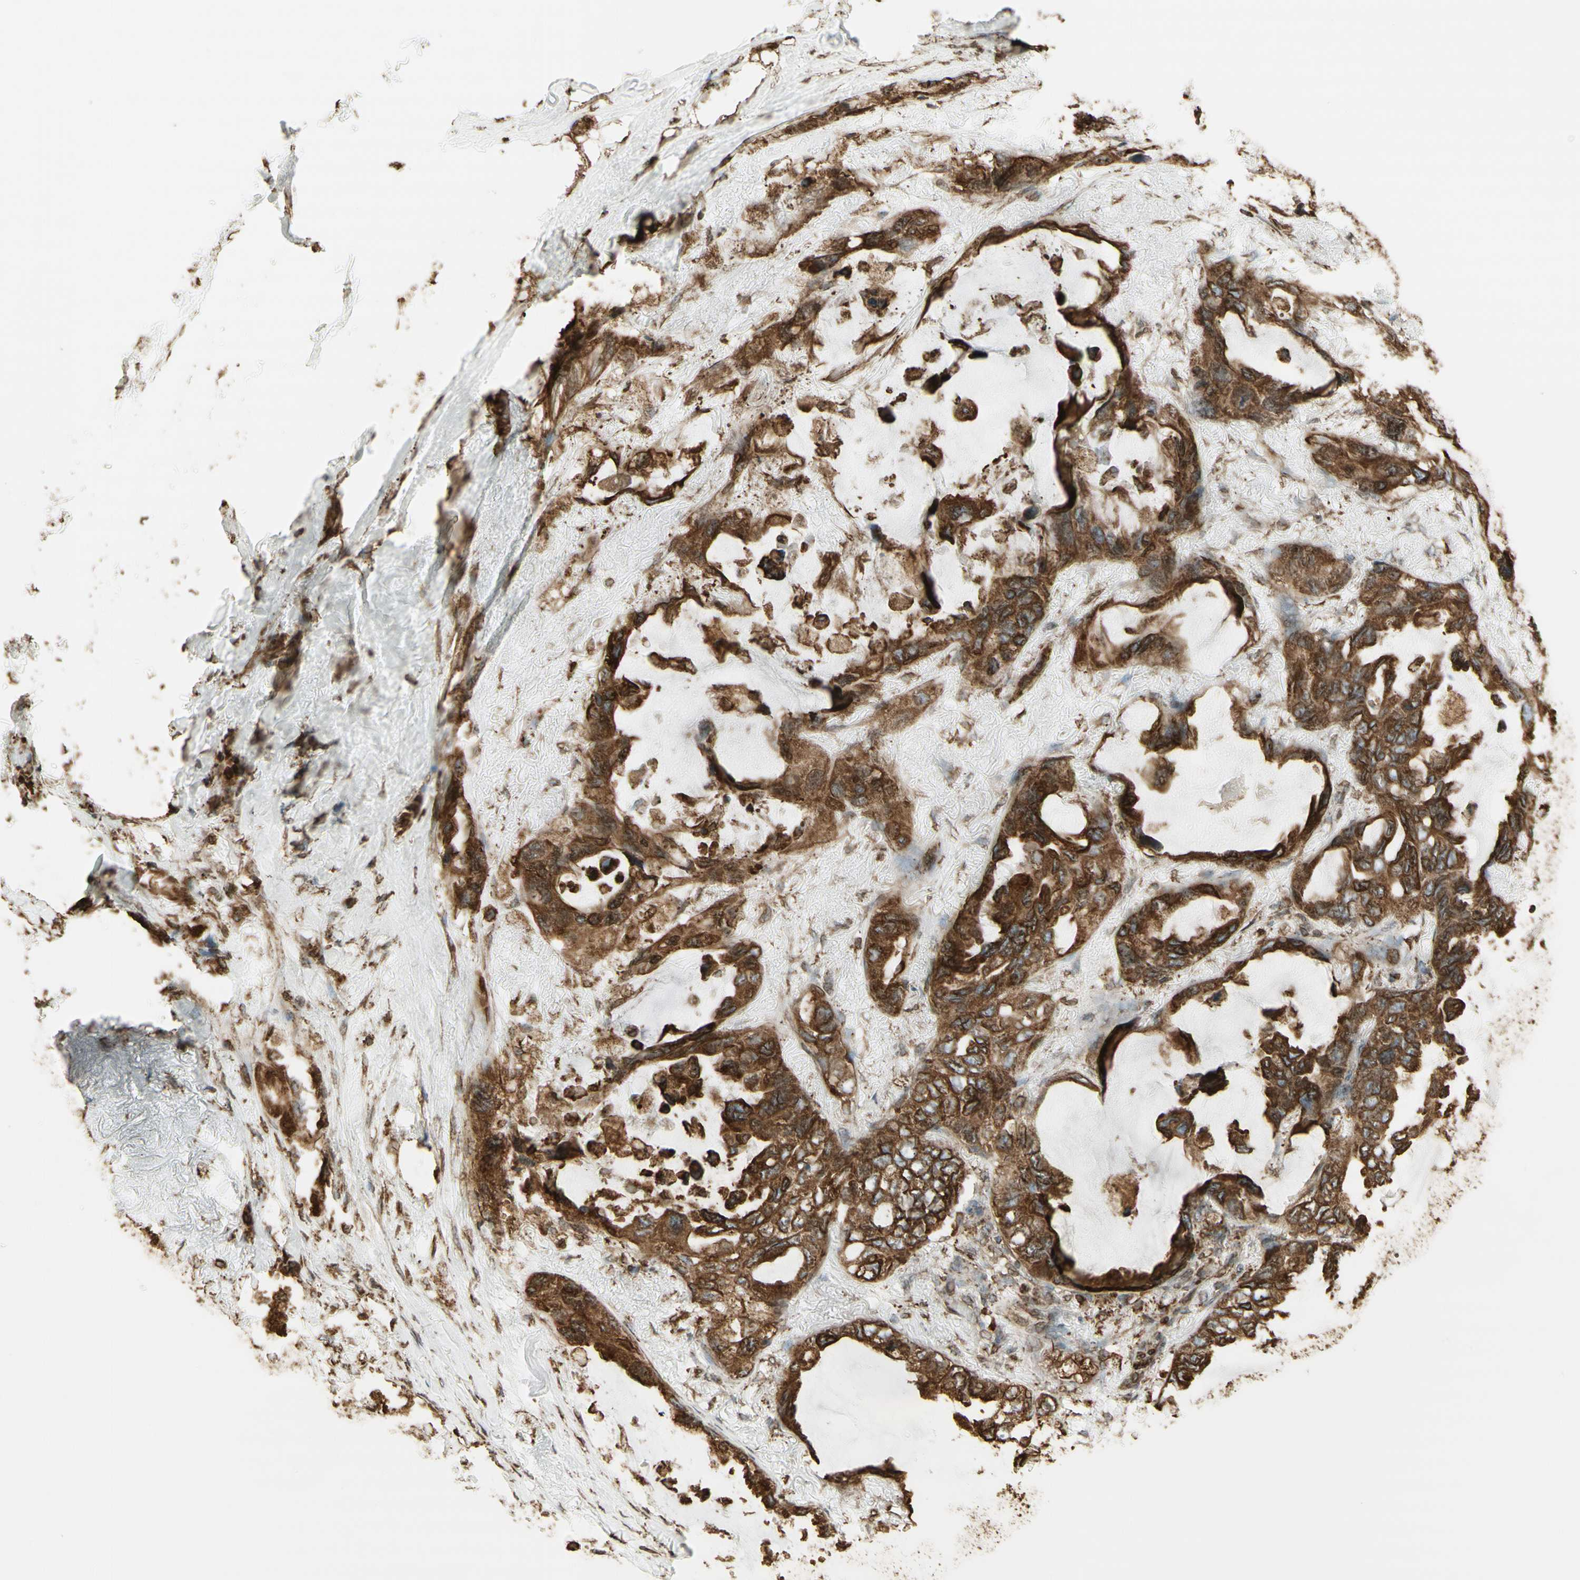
{"staining": {"intensity": "moderate", "quantity": ">75%", "location": "cytoplasmic/membranous"}, "tissue": "lung cancer", "cell_type": "Tumor cells", "image_type": "cancer", "snomed": [{"axis": "morphology", "description": "Squamous cell carcinoma, NOS"}, {"axis": "topography", "description": "Lung"}], "caption": "Lung squamous cell carcinoma tissue demonstrates moderate cytoplasmic/membranous positivity in about >75% of tumor cells, visualized by immunohistochemistry. (DAB IHC, brown staining for protein, blue staining for nuclei).", "gene": "CANX", "patient": {"sex": "female", "age": 73}}